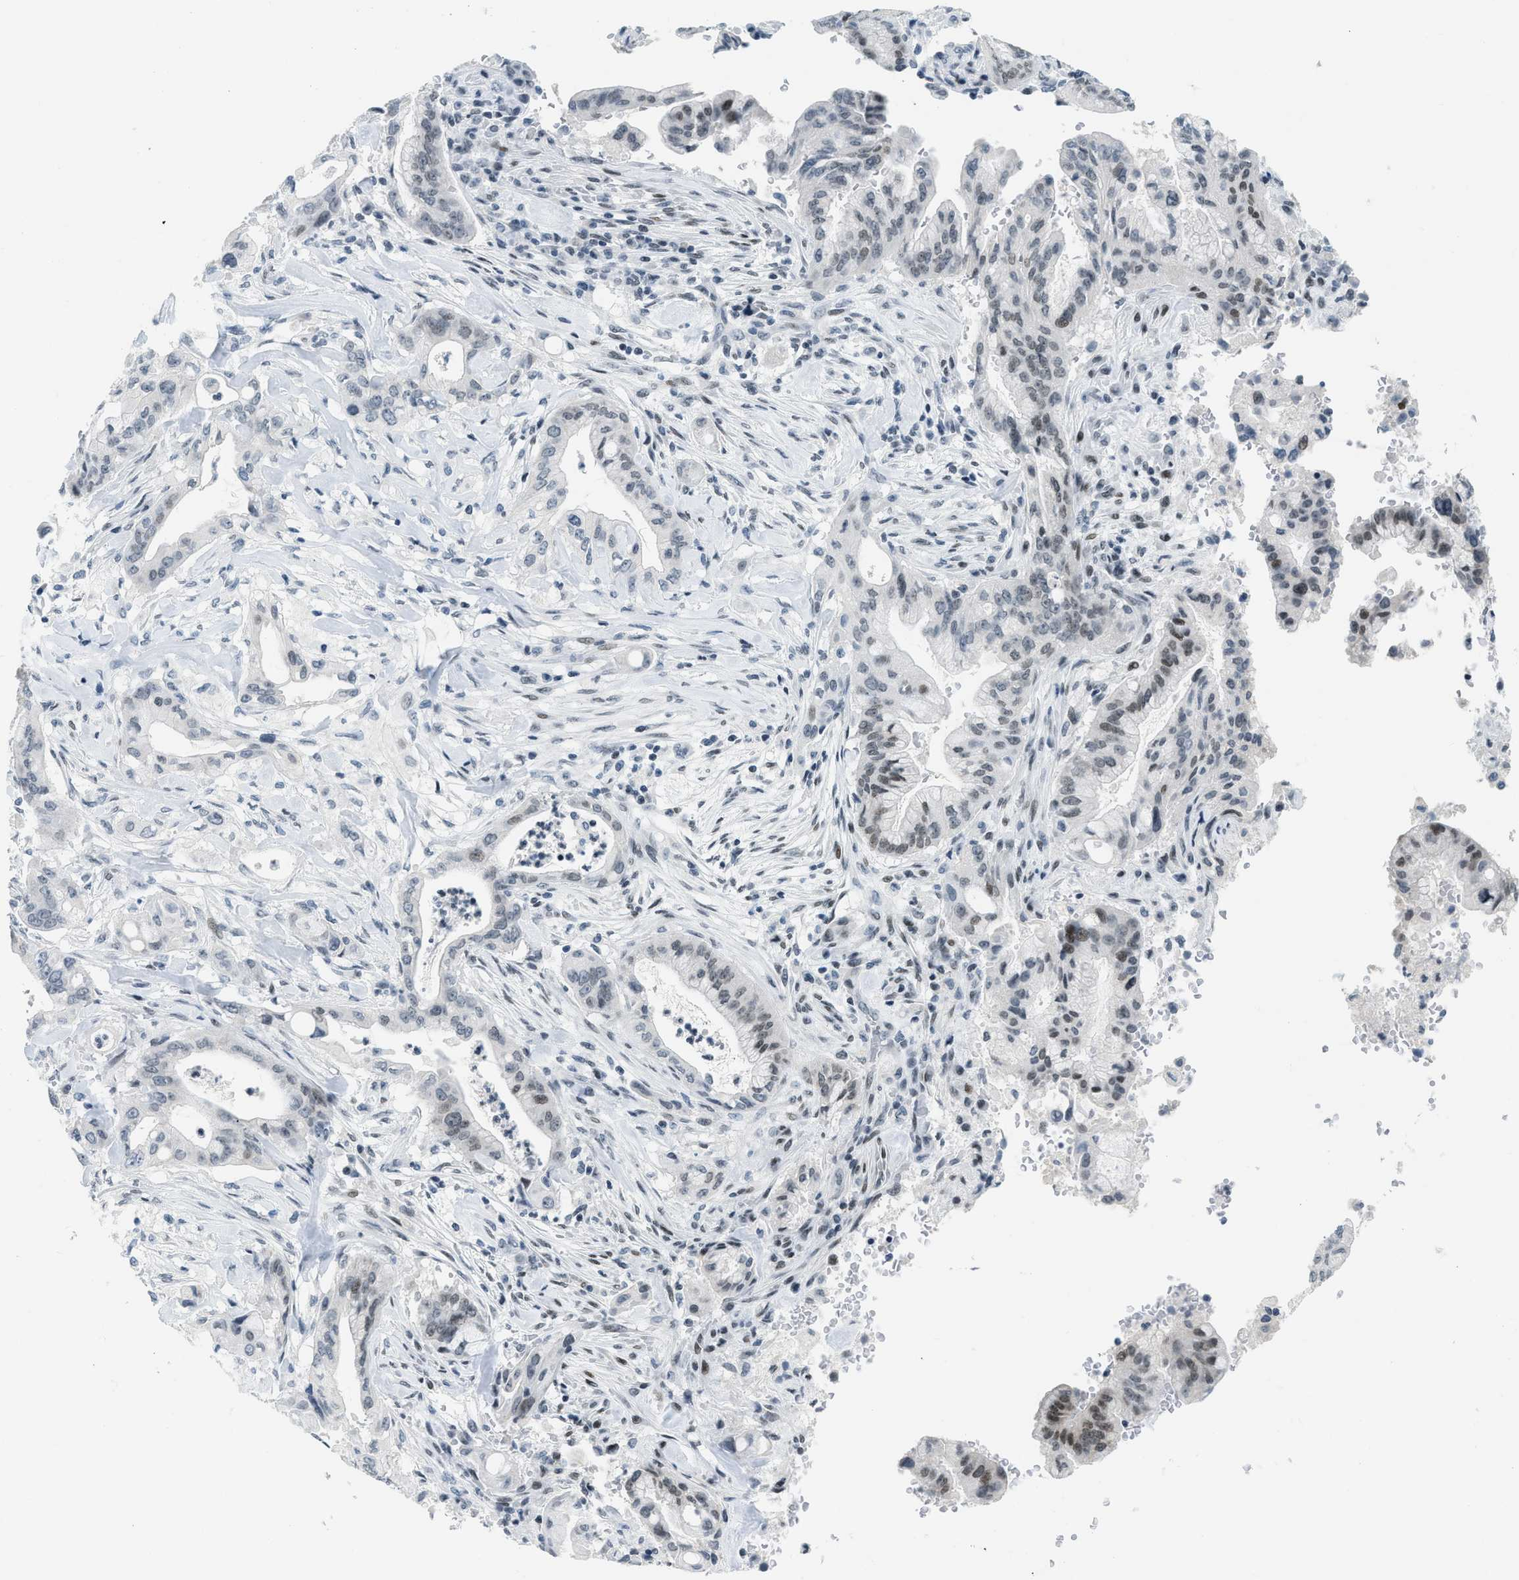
{"staining": {"intensity": "moderate", "quantity": "<25%", "location": "nuclear"}, "tissue": "pancreatic cancer", "cell_type": "Tumor cells", "image_type": "cancer", "snomed": [{"axis": "morphology", "description": "Adenocarcinoma, NOS"}, {"axis": "topography", "description": "Pancreas"}], "caption": "This image demonstrates immunohistochemistry staining of human adenocarcinoma (pancreatic), with low moderate nuclear expression in about <25% of tumor cells.", "gene": "PBX1", "patient": {"sex": "female", "age": 73}}